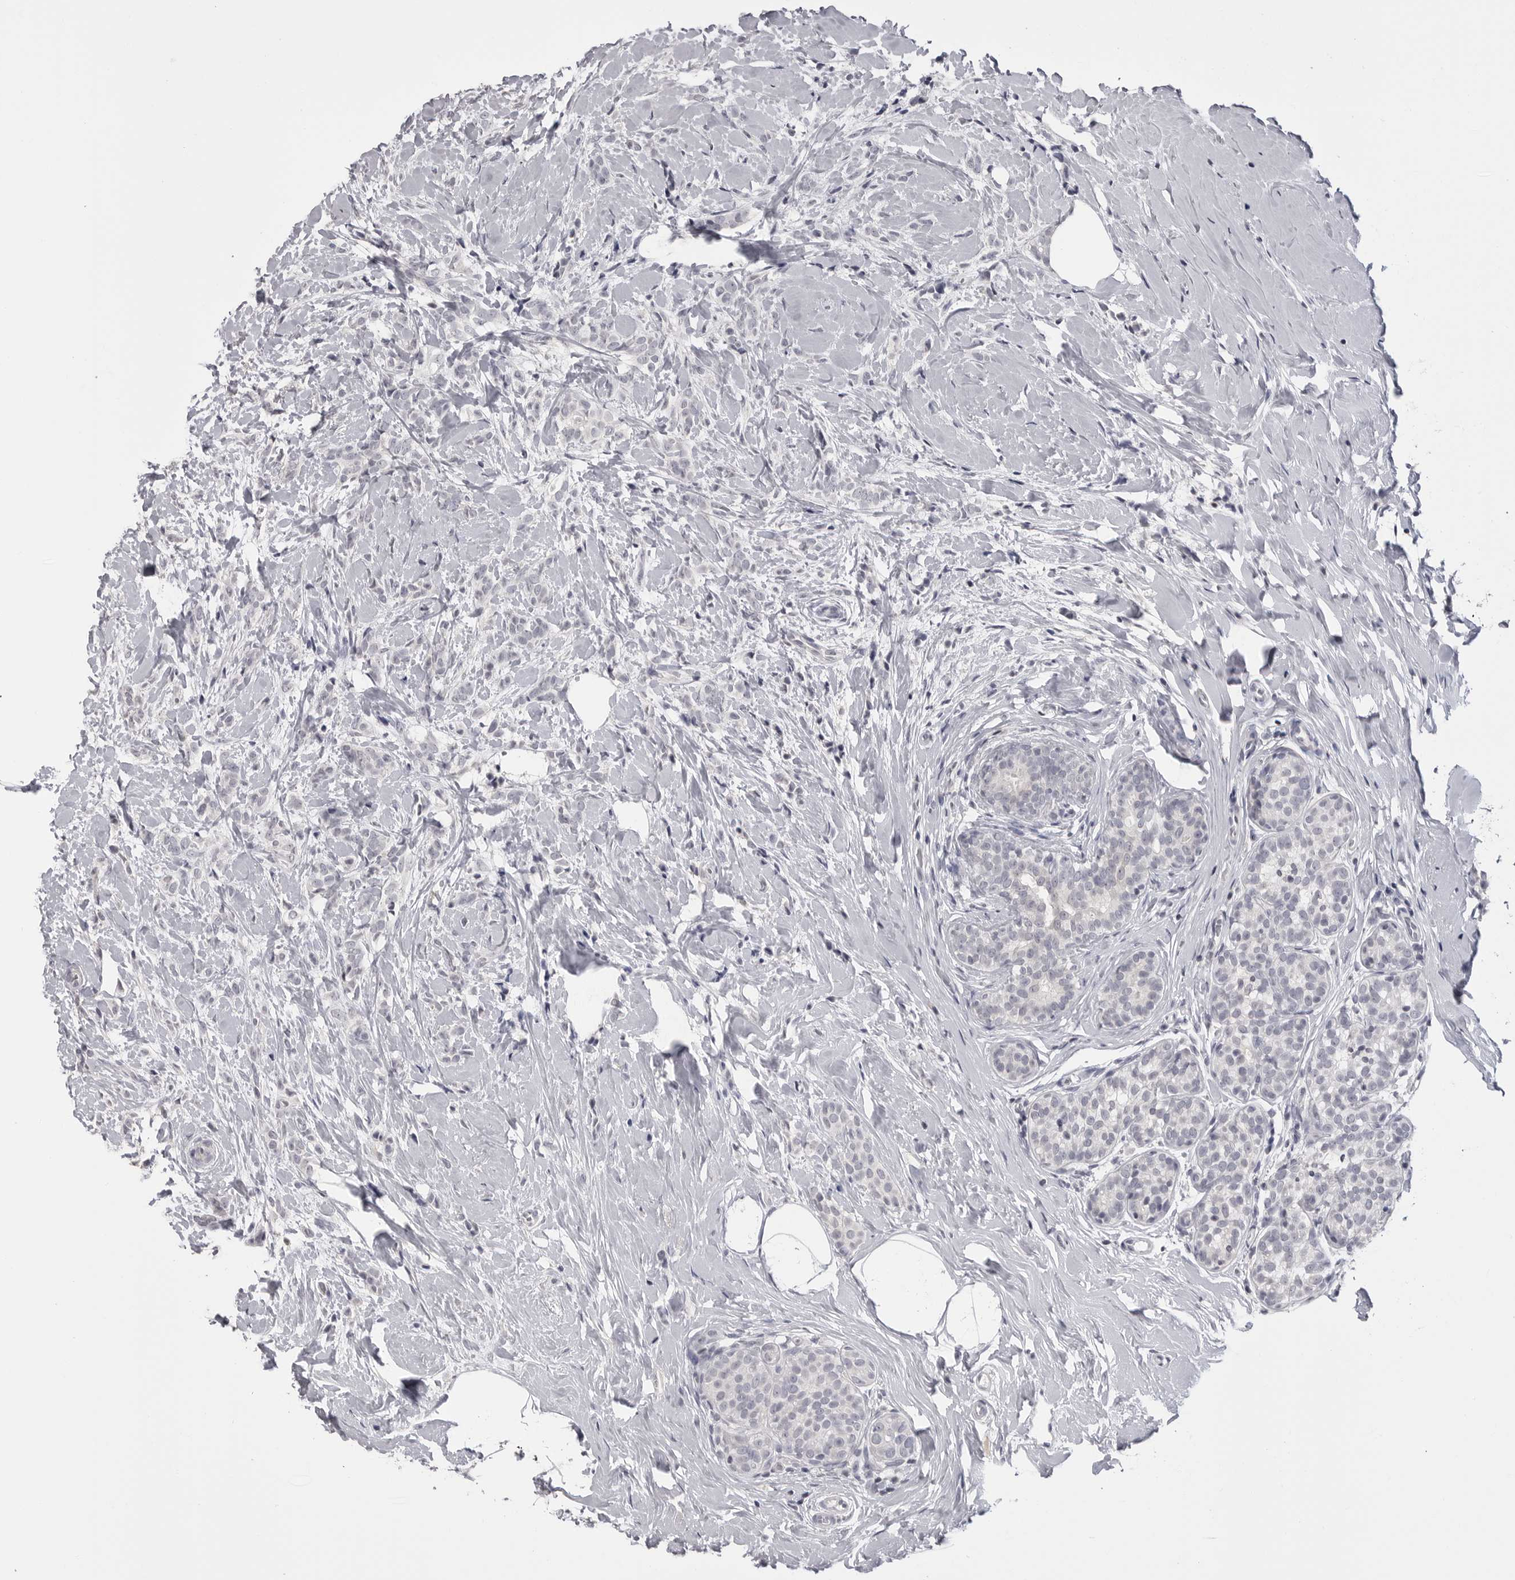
{"staining": {"intensity": "negative", "quantity": "none", "location": "none"}, "tissue": "breast cancer", "cell_type": "Tumor cells", "image_type": "cancer", "snomed": [{"axis": "morphology", "description": "Lobular carcinoma, in situ"}, {"axis": "morphology", "description": "Lobular carcinoma"}, {"axis": "topography", "description": "Breast"}], "caption": "Tumor cells show no significant positivity in breast cancer (lobular carcinoma in situ). (DAB (3,3'-diaminobenzidine) immunohistochemistry, high magnification).", "gene": "GPN2", "patient": {"sex": "female", "age": 41}}